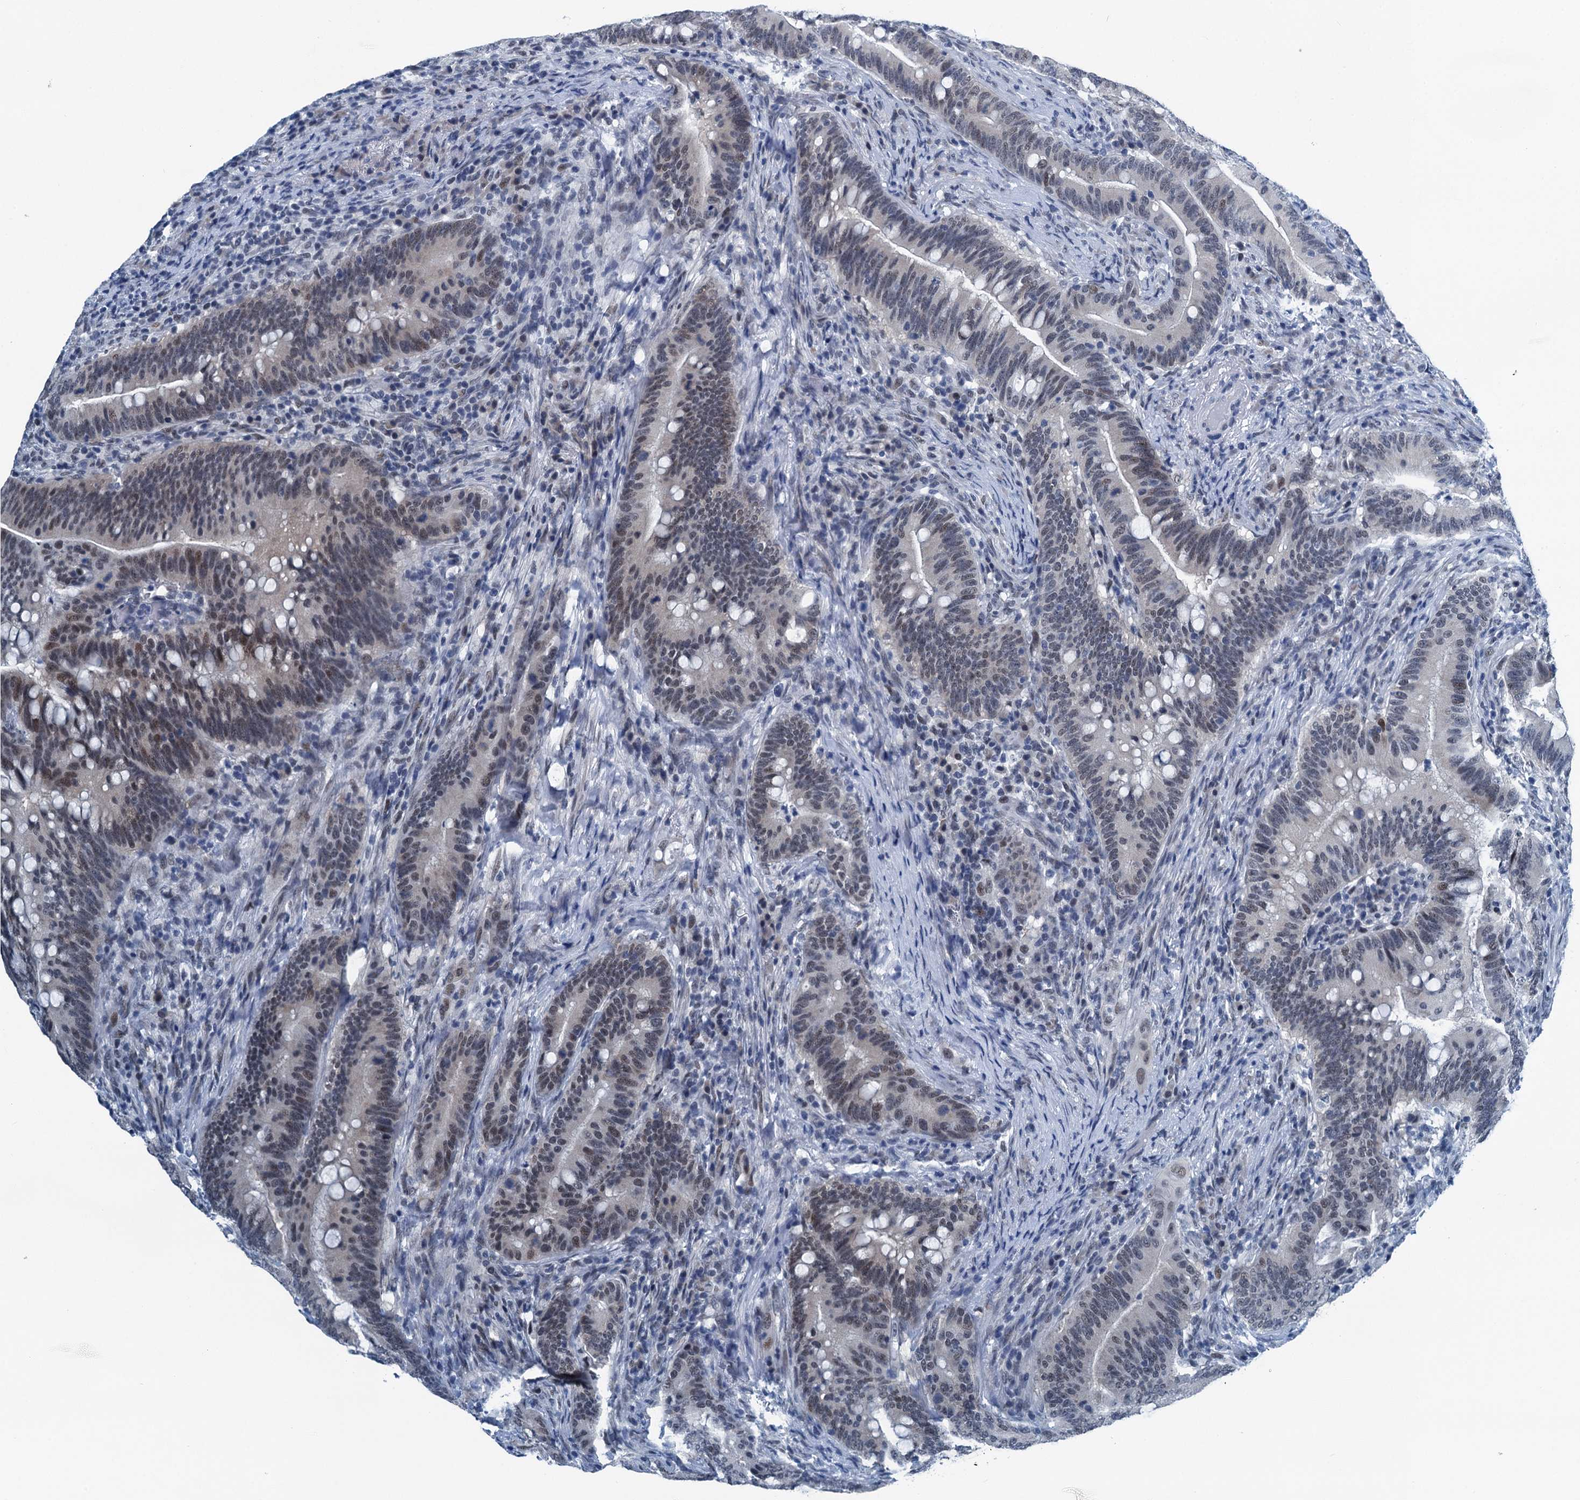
{"staining": {"intensity": "moderate", "quantity": "<25%", "location": "nuclear"}, "tissue": "colorectal cancer", "cell_type": "Tumor cells", "image_type": "cancer", "snomed": [{"axis": "morphology", "description": "Adenocarcinoma, NOS"}, {"axis": "topography", "description": "Colon"}], "caption": "Human colorectal cancer (adenocarcinoma) stained with a brown dye demonstrates moderate nuclear positive expression in approximately <25% of tumor cells.", "gene": "TRPT1", "patient": {"sex": "female", "age": 66}}